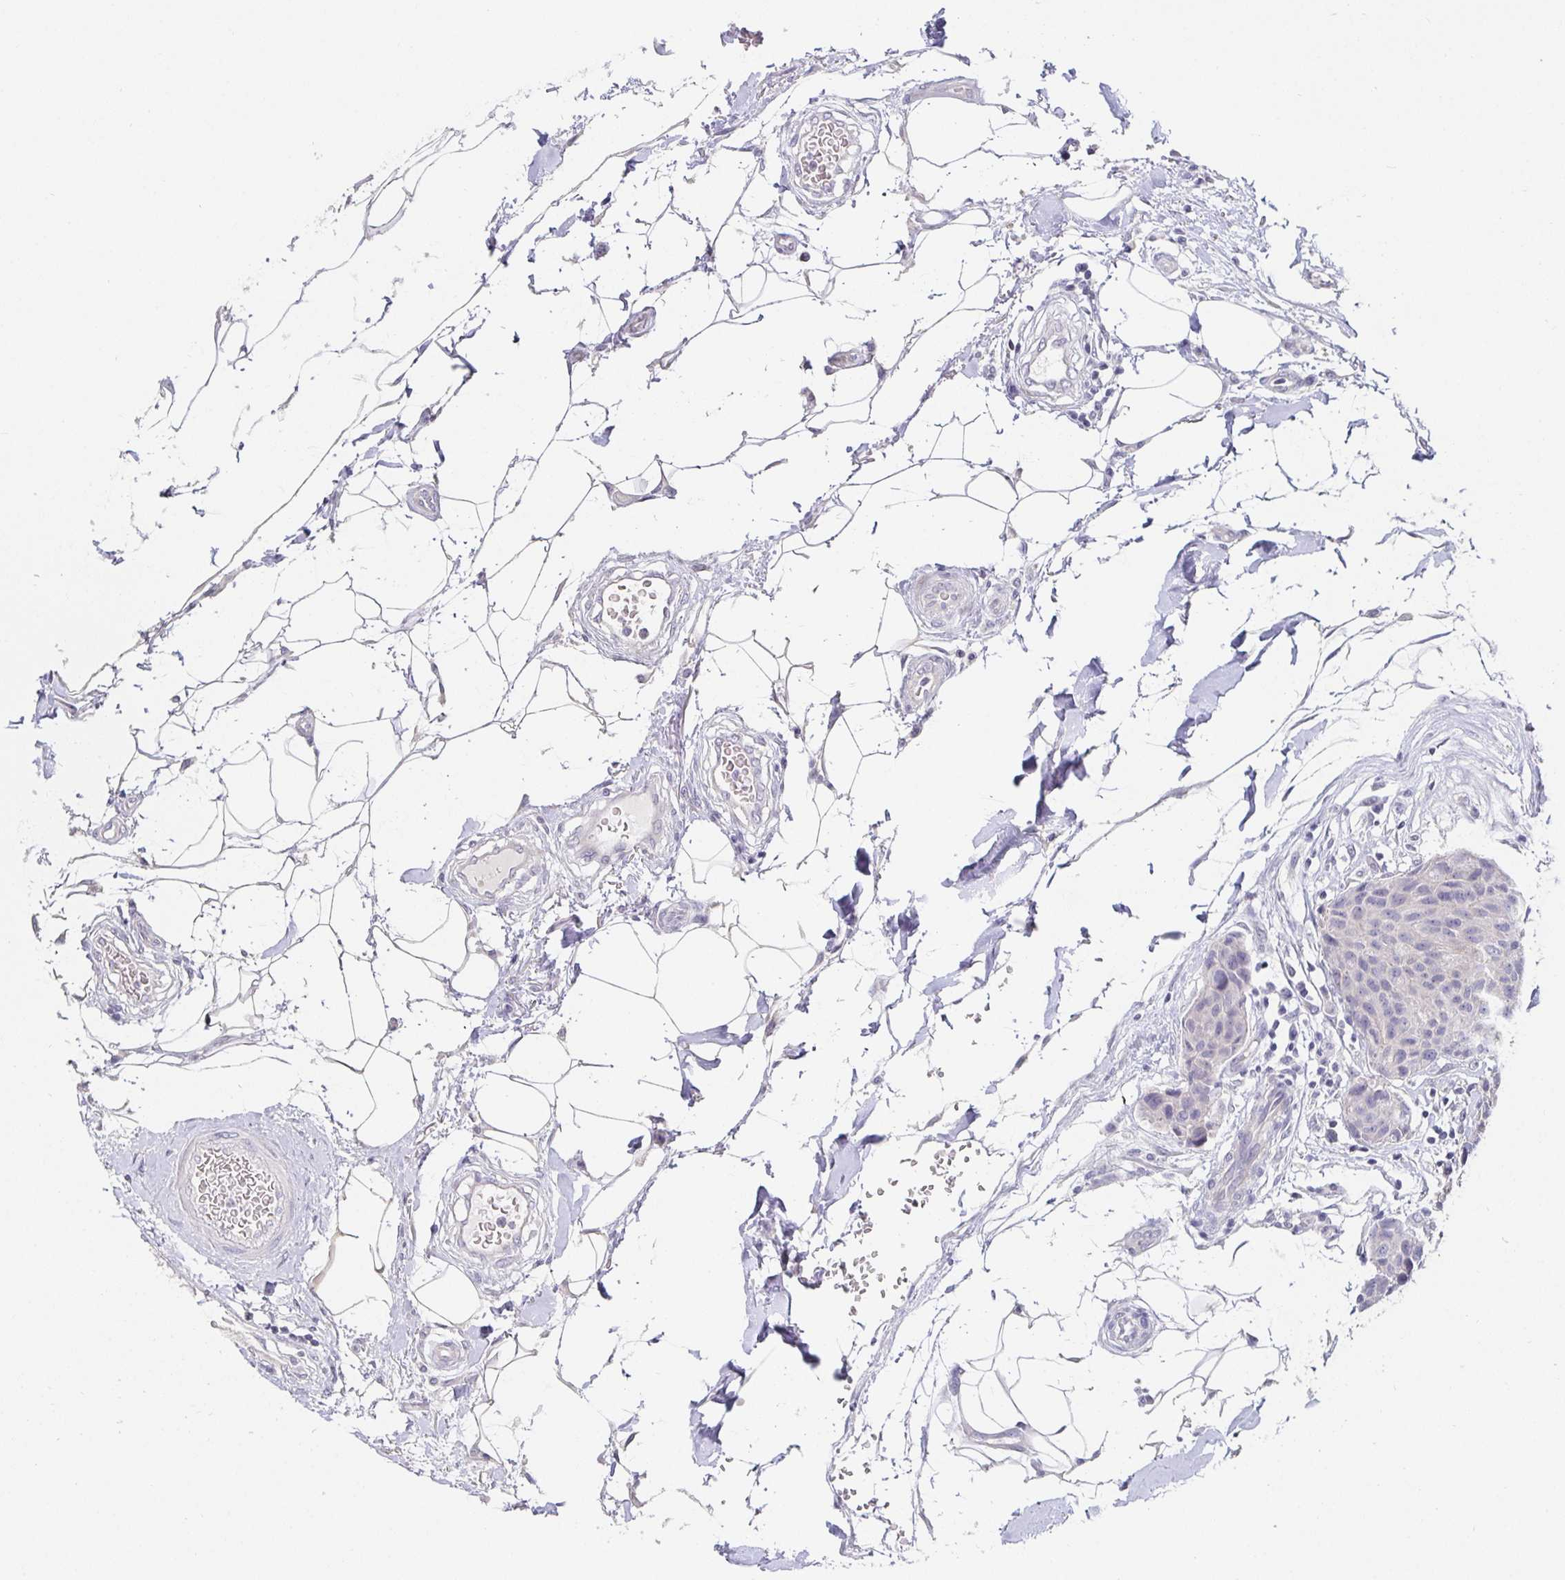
{"staining": {"intensity": "negative", "quantity": "none", "location": "none"}, "tissue": "breast cancer", "cell_type": "Tumor cells", "image_type": "cancer", "snomed": [{"axis": "morphology", "description": "Duct carcinoma"}, {"axis": "topography", "description": "Breast"}, {"axis": "topography", "description": "Lymph node"}], "caption": "The histopathology image exhibits no staining of tumor cells in breast intraductal carcinoma. (DAB (3,3'-diaminobenzidine) immunohistochemistry (IHC), high magnification).", "gene": "PDX1", "patient": {"sex": "female", "age": 80}}